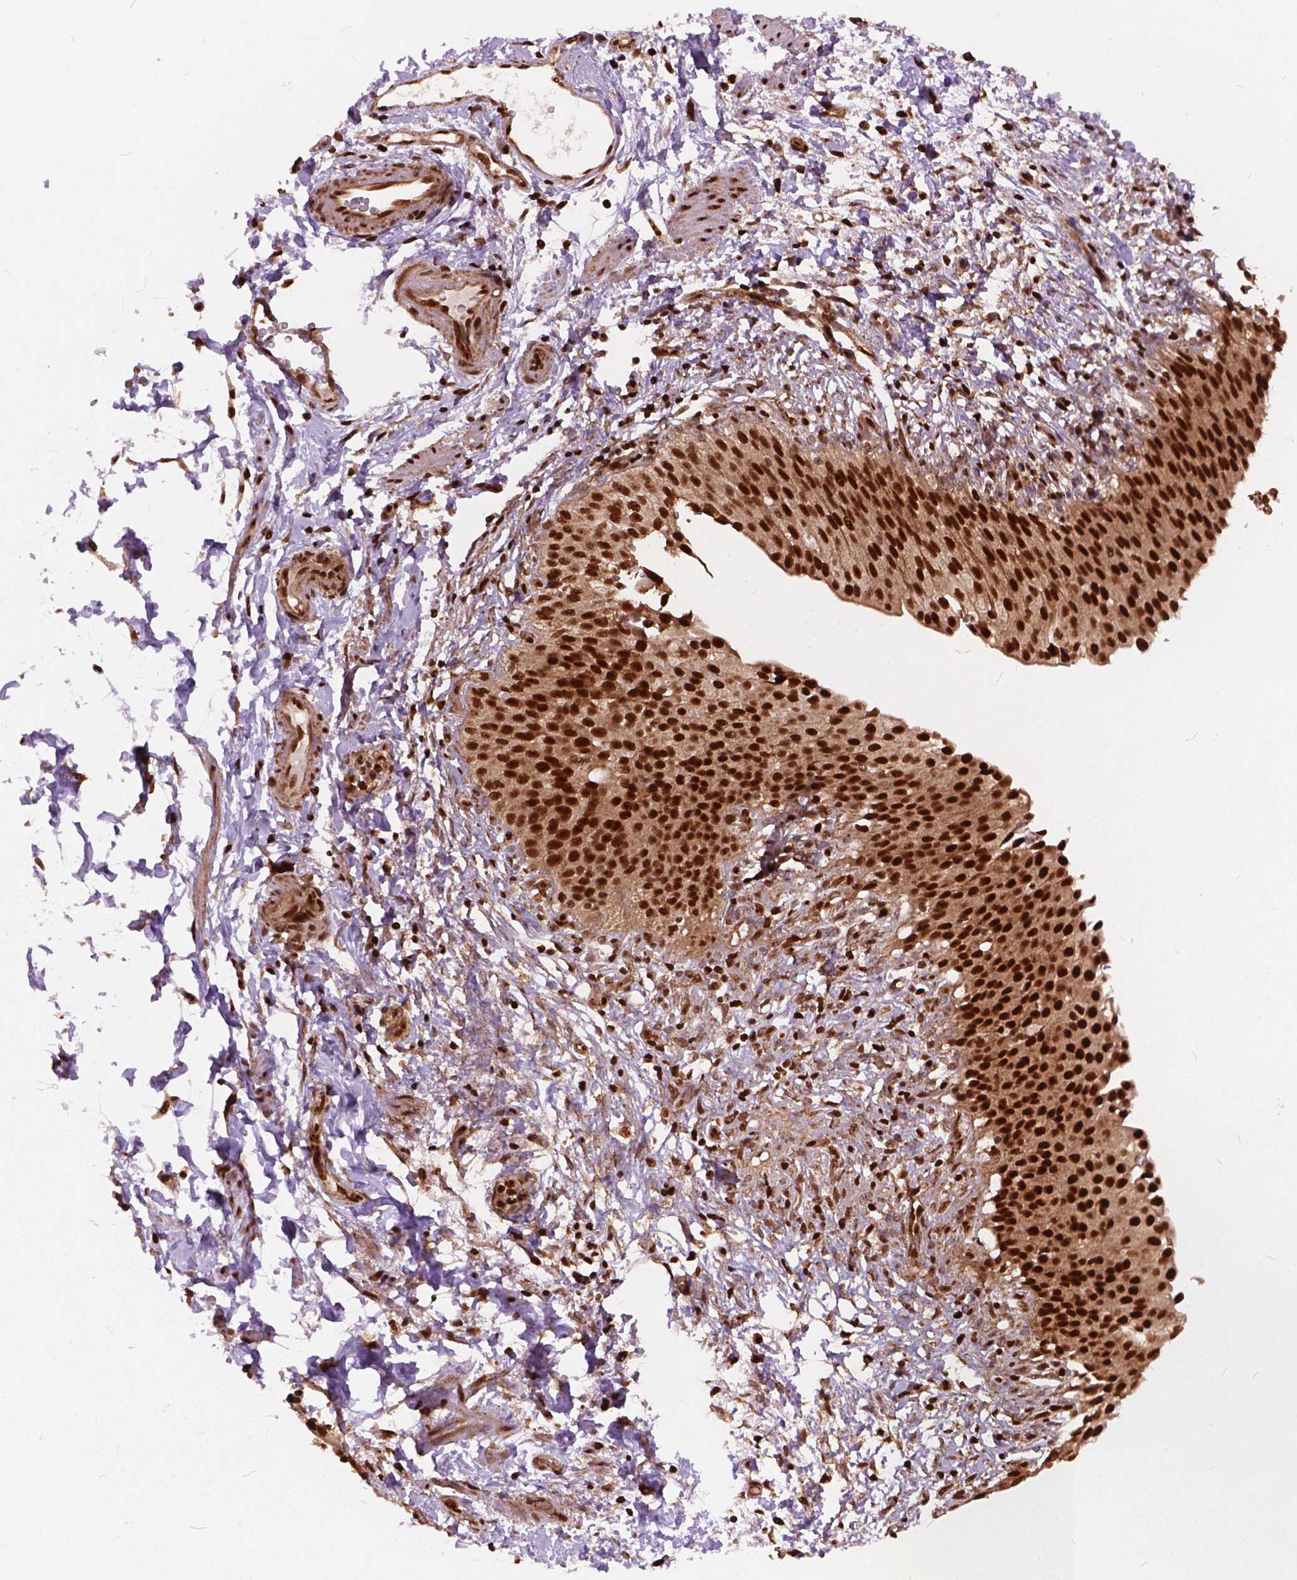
{"staining": {"intensity": "strong", "quantity": ">75%", "location": "nuclear"}, "tissue": "urinary bladder", "cell_type": "Urothelial cells", "image_type": "normal", "snomed": [{"axis": "morphology", "description": "Normal tissue, NOS"}, {"axis": "topography", "description": "Urinary bladder"}, {"axis": "topography", "description": "Peripheral nerve tissue"}], "caption": "There is high levels of strong nuclear expression in urothelial cells of normal urinary bladder, as demonstrated by immunohistochemical staining (brown color).", "gene": "ANP32A", "patient": {"sex": "female", "age": 60}}